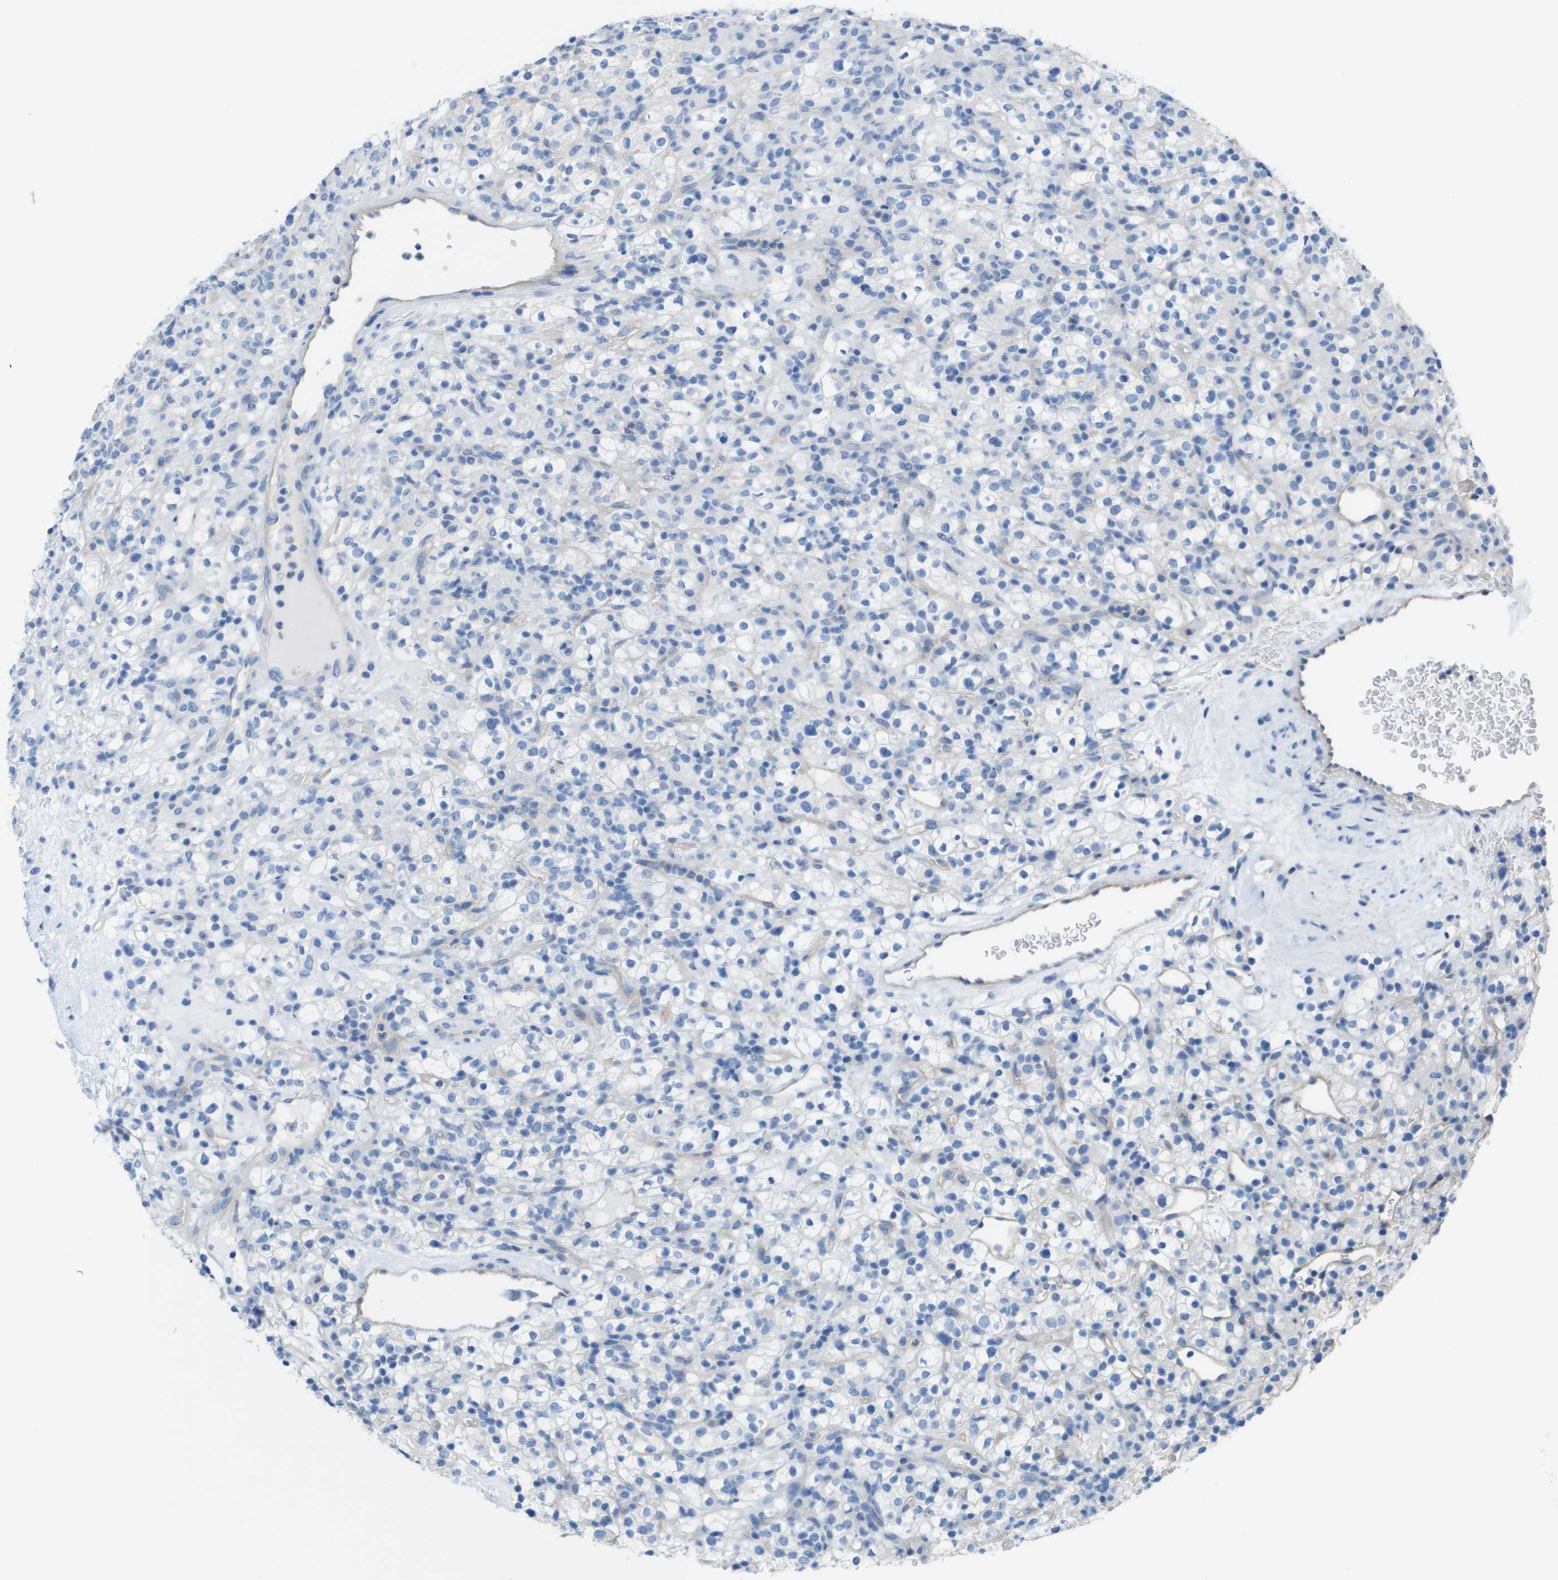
{"staining": {"intensity": "negative", "quantity": "none", "location": "none"}, "tissue": "renal cancer", "cell_type": "Tumor cells", "image_type": "cancer", "snomed": [{"axis": "morphology", "description": "Normal tissue, NOS"}, {"axis": "morphology", "description": "Adenocarcinoma, NOS"}, {"axis": "topography", "description": "Kidney"}], "caption": "DAB immunohistochemical staining of human renal adenocarcinoma reveals no significant expression in tumor cells. Nuclei are stained in blue.", "gene": "CD46", "patient": {"sex": "female", "age": 72}}